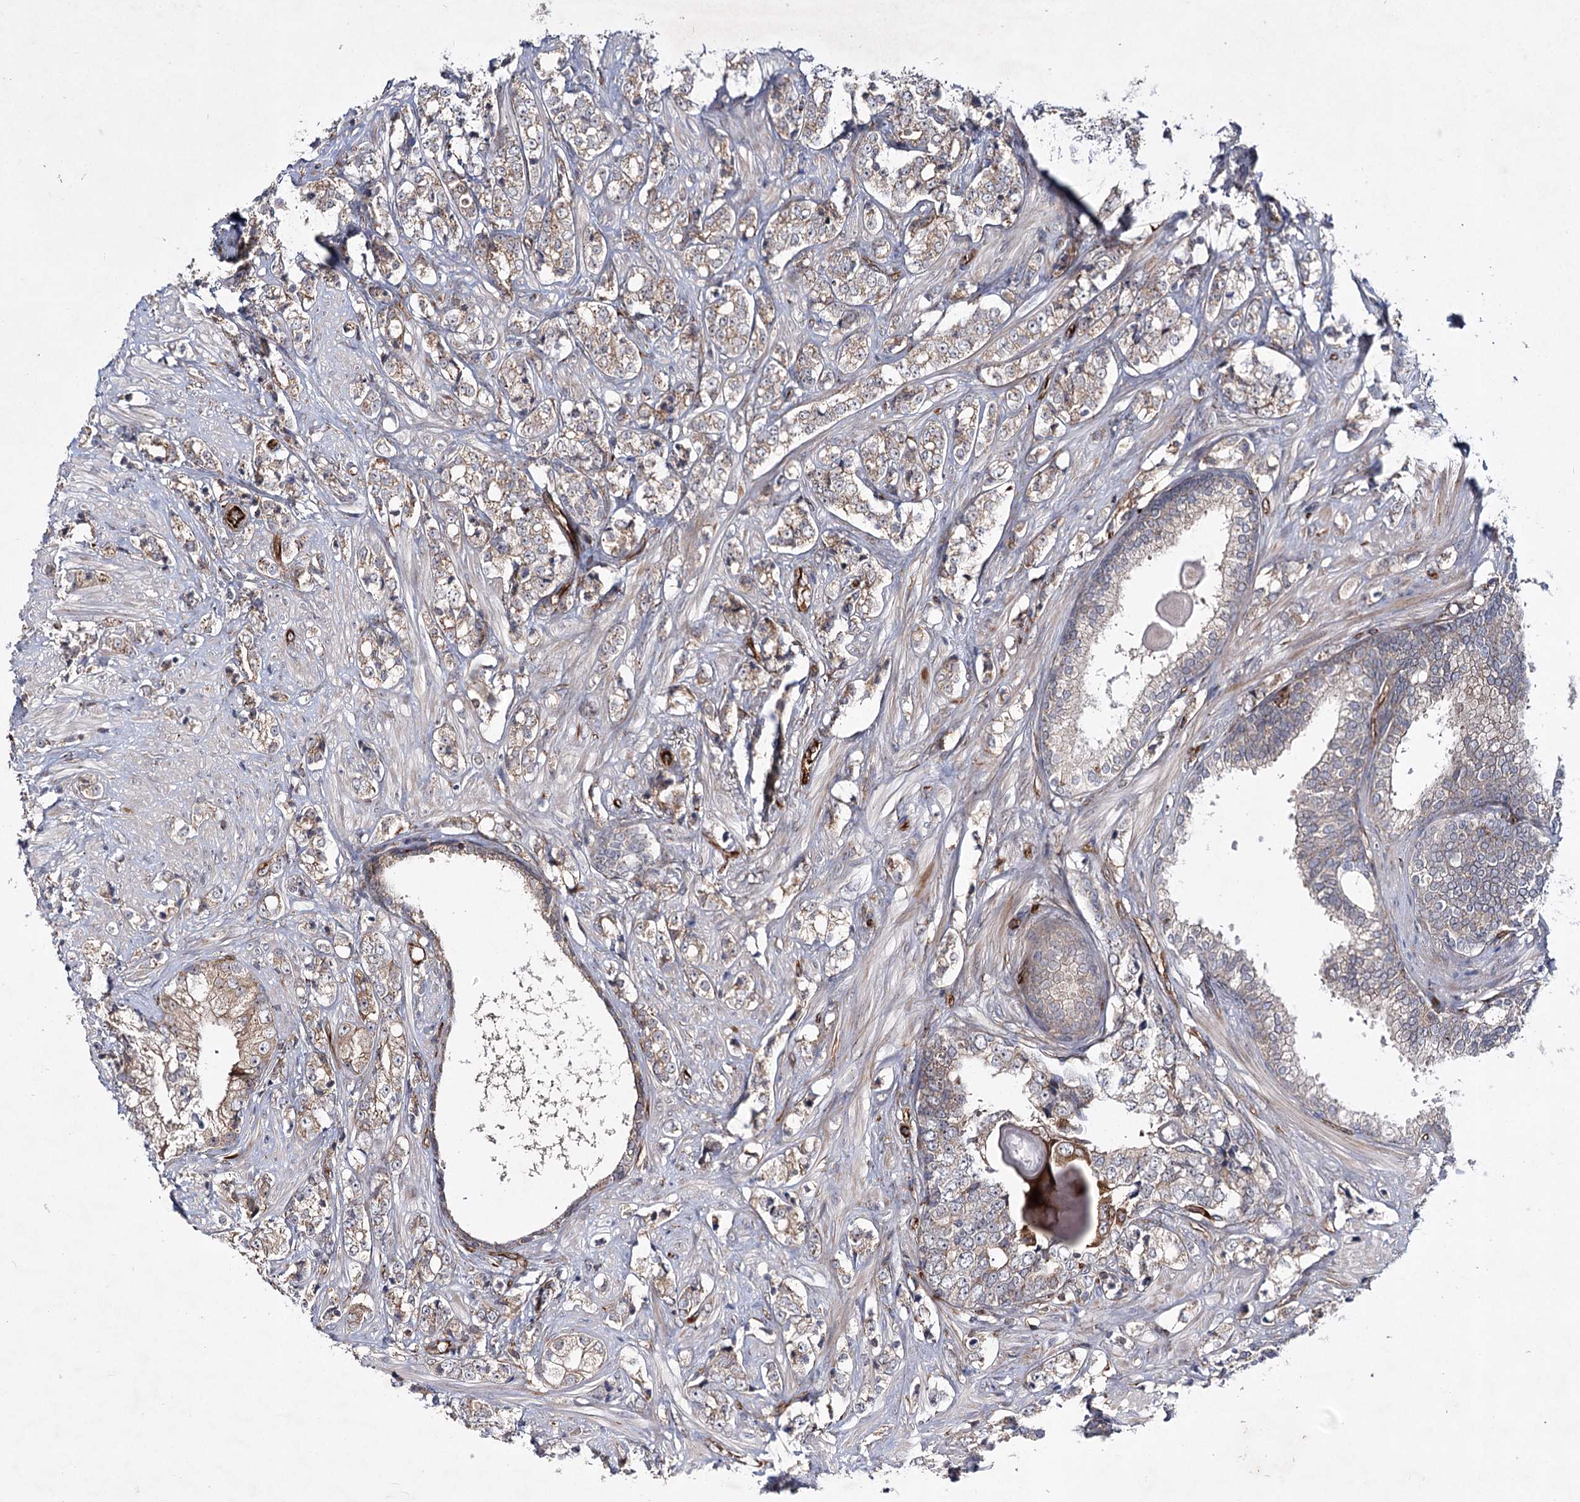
{"staining": {"intensity": "weak", "quantity": "25%-75%", "location": "cytoplasmic/membranous"}, "tissue": "prostate cancer", "cell_type": "Tumor cells", "image_type": "cancer", "snomed": [{"axis": "morphology", "description": "Adenocarcinoma, High grade"}, {"axis": "topography", "description": "Prostate"}], "caption": "Weak cytoplasmic/membranous protein positivity is present in approximately 25%-75% of tumor cells in adenocarcinoma (high-grade) (prostate).", "gene": "DPEP2", "patient": {"sex": "male", "age": 69}}